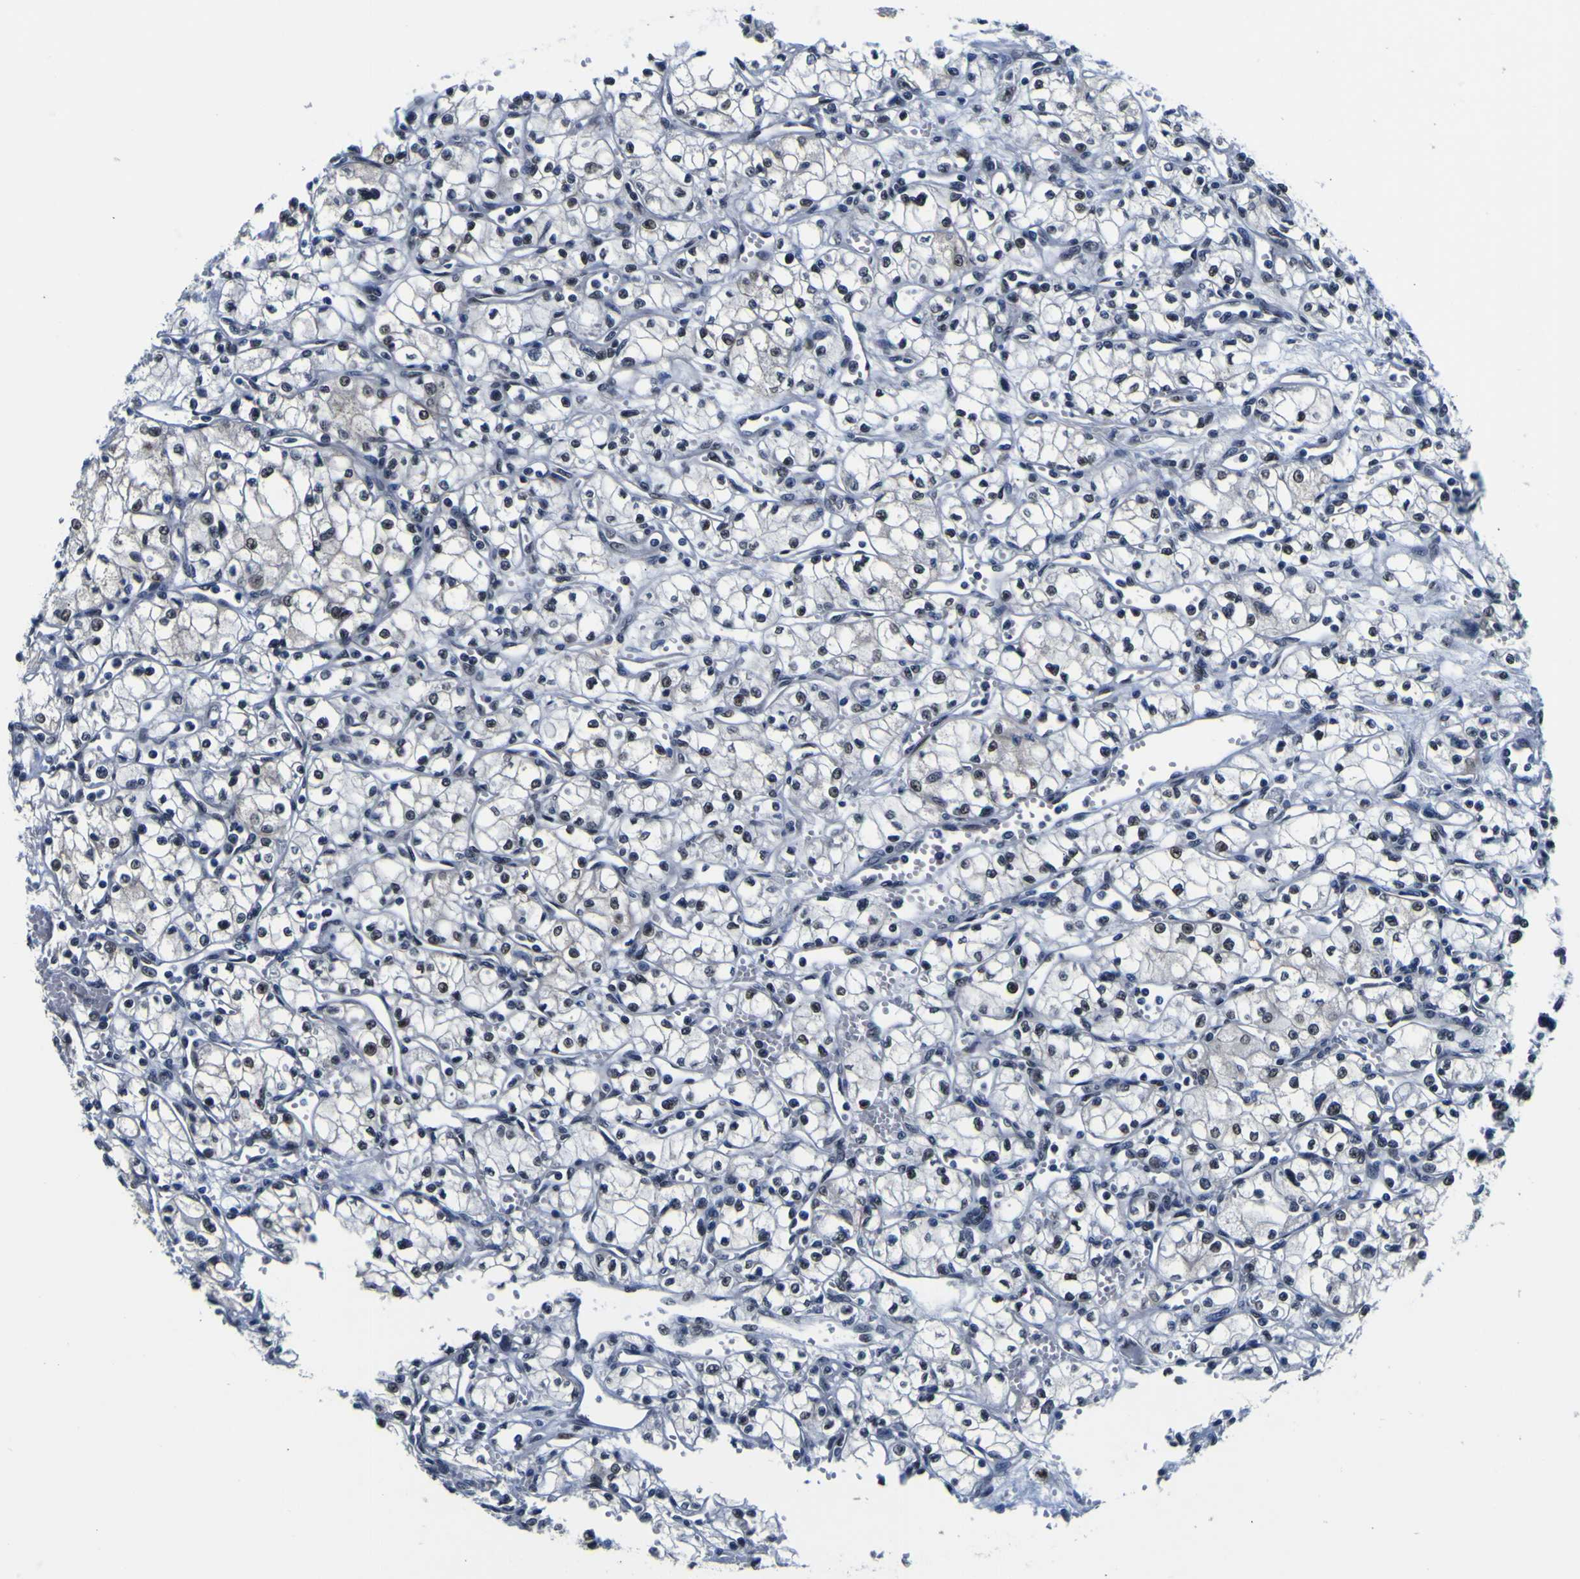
{"staining": {"intensity": "weak", "quantity": "<25%", "location": "nuclear"}, "tissue": "renal cancer", "cell_type": "Tumor cells", "image_type": "cancer", "snomed": [{"axis": "morphology", "description": "Normal tissue, NOS"}, {"axis": "morphology", "description": "Adenocarcinoma, NOS"}, {"axis": "topography", "description": "Kidney"}], "caption": "Histopathology image shows no significant protein staining in tumor cells of renal adenocarcinoma.", "gene": "CUL4B", "patient": {"sex": "male", "age": 59}}